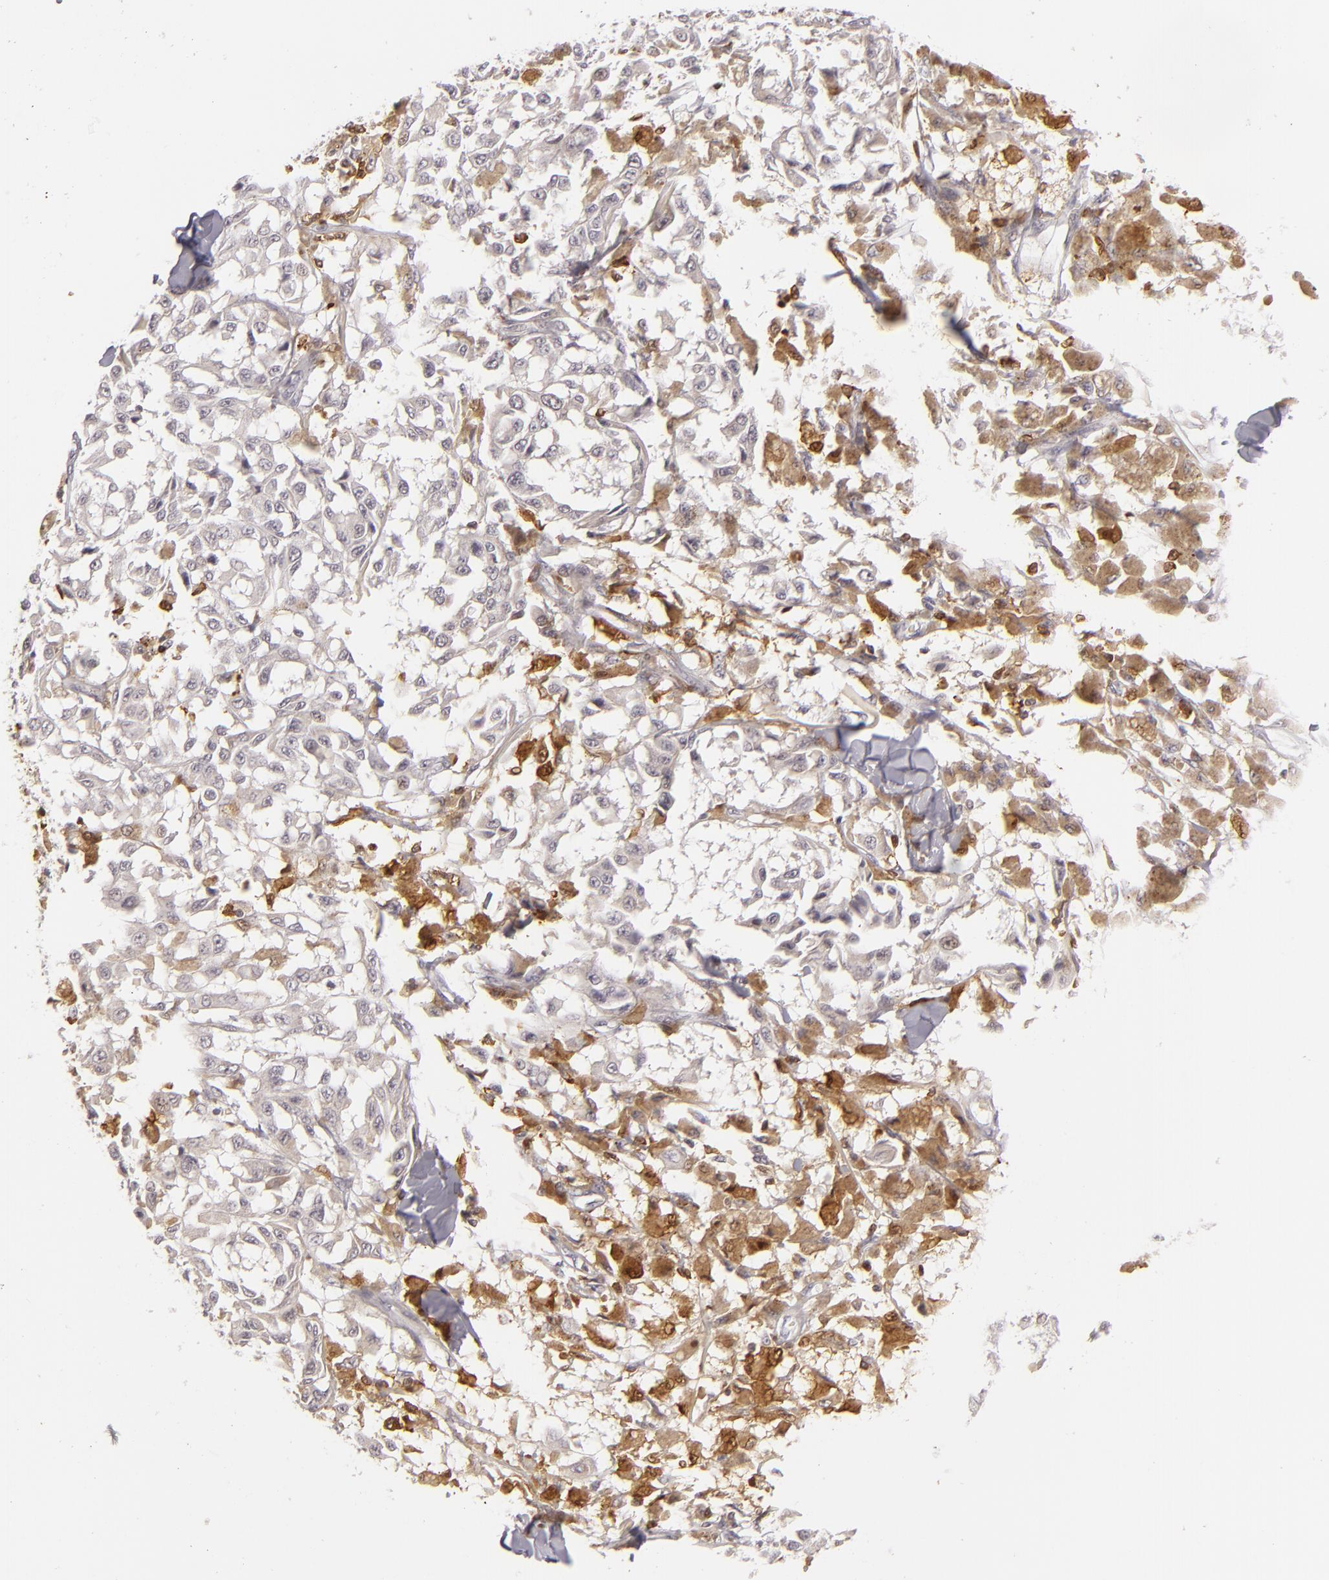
{"staining": {"intensity": "moderate", "quantity": "25%-75%", "location": "cytoplasmic/membranous"}, "tissue": "melanoma", "cell_type": "Tumor cells", "image_type": "cancer", "snomed": [{"axis": "morphology", "description": "Malignant melanoma, NOS"}, {"axis": "topography", "description": "Skin"}], "caption": "A histopathology image showing moderate cytoplasmic/membranous positivity in about 25%-75% of tumor cells in melanoma, as visualized by brown immunohistochemical staining.", "gene": "APOBEC3G", "patient": {"sex": "female", "age": 64}}